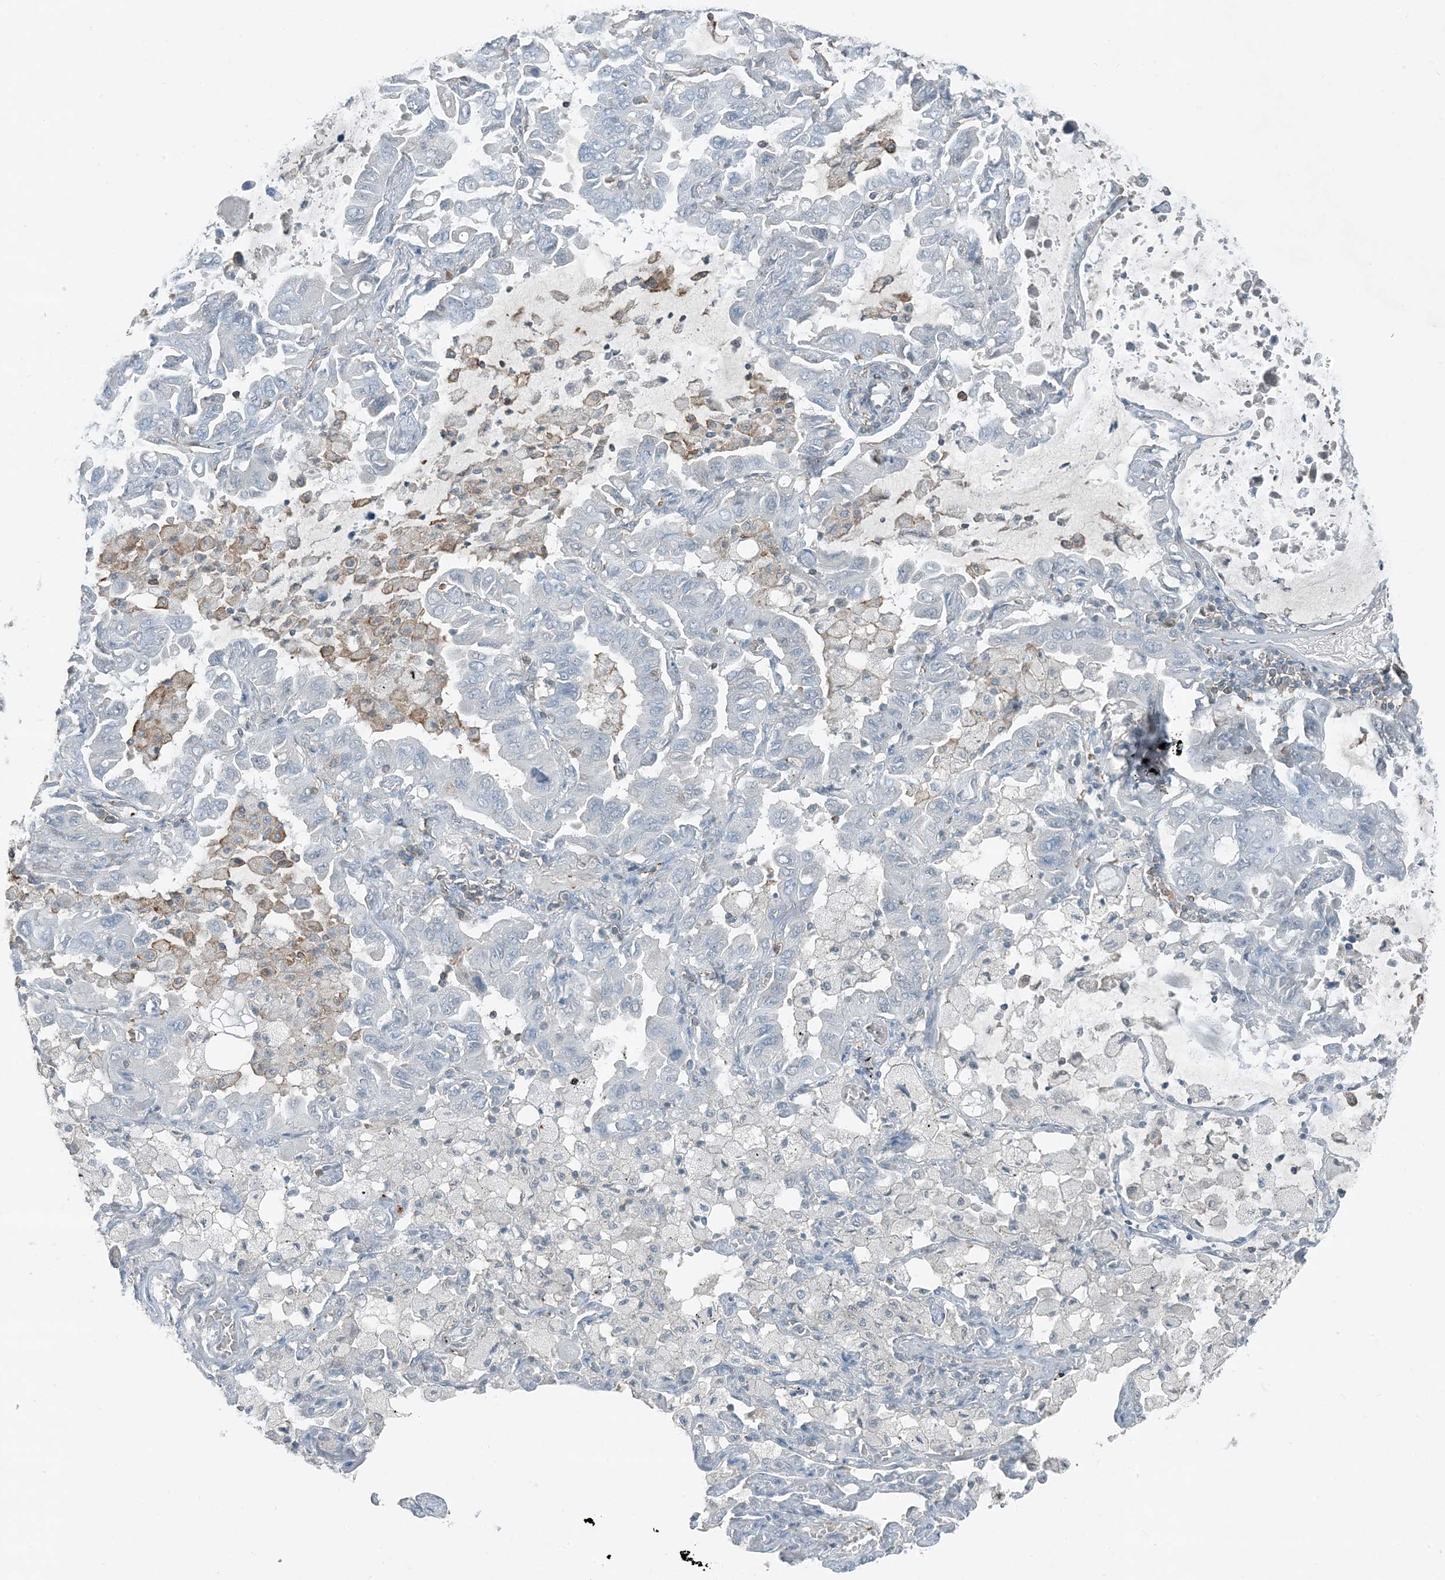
{"staining": {"intensity": "negative", "quantity": "none", "location": "none"}, "tissue": "lung cancer", "cell_type": "Tumor cells", "image_type": "cancer", "snomed": [{"axis": "morphology", "description": "Adenocarcinoma, NOS"}, {"axis": "topography", "description": "Lung"}], "caption": "Lung cancer (adenocarcinoma) stained for a protein using immunohistochemistry shows no staining tumor cells.", "gene": "APOBEC3C", "patient": {"sex": "male", "age": 64}}